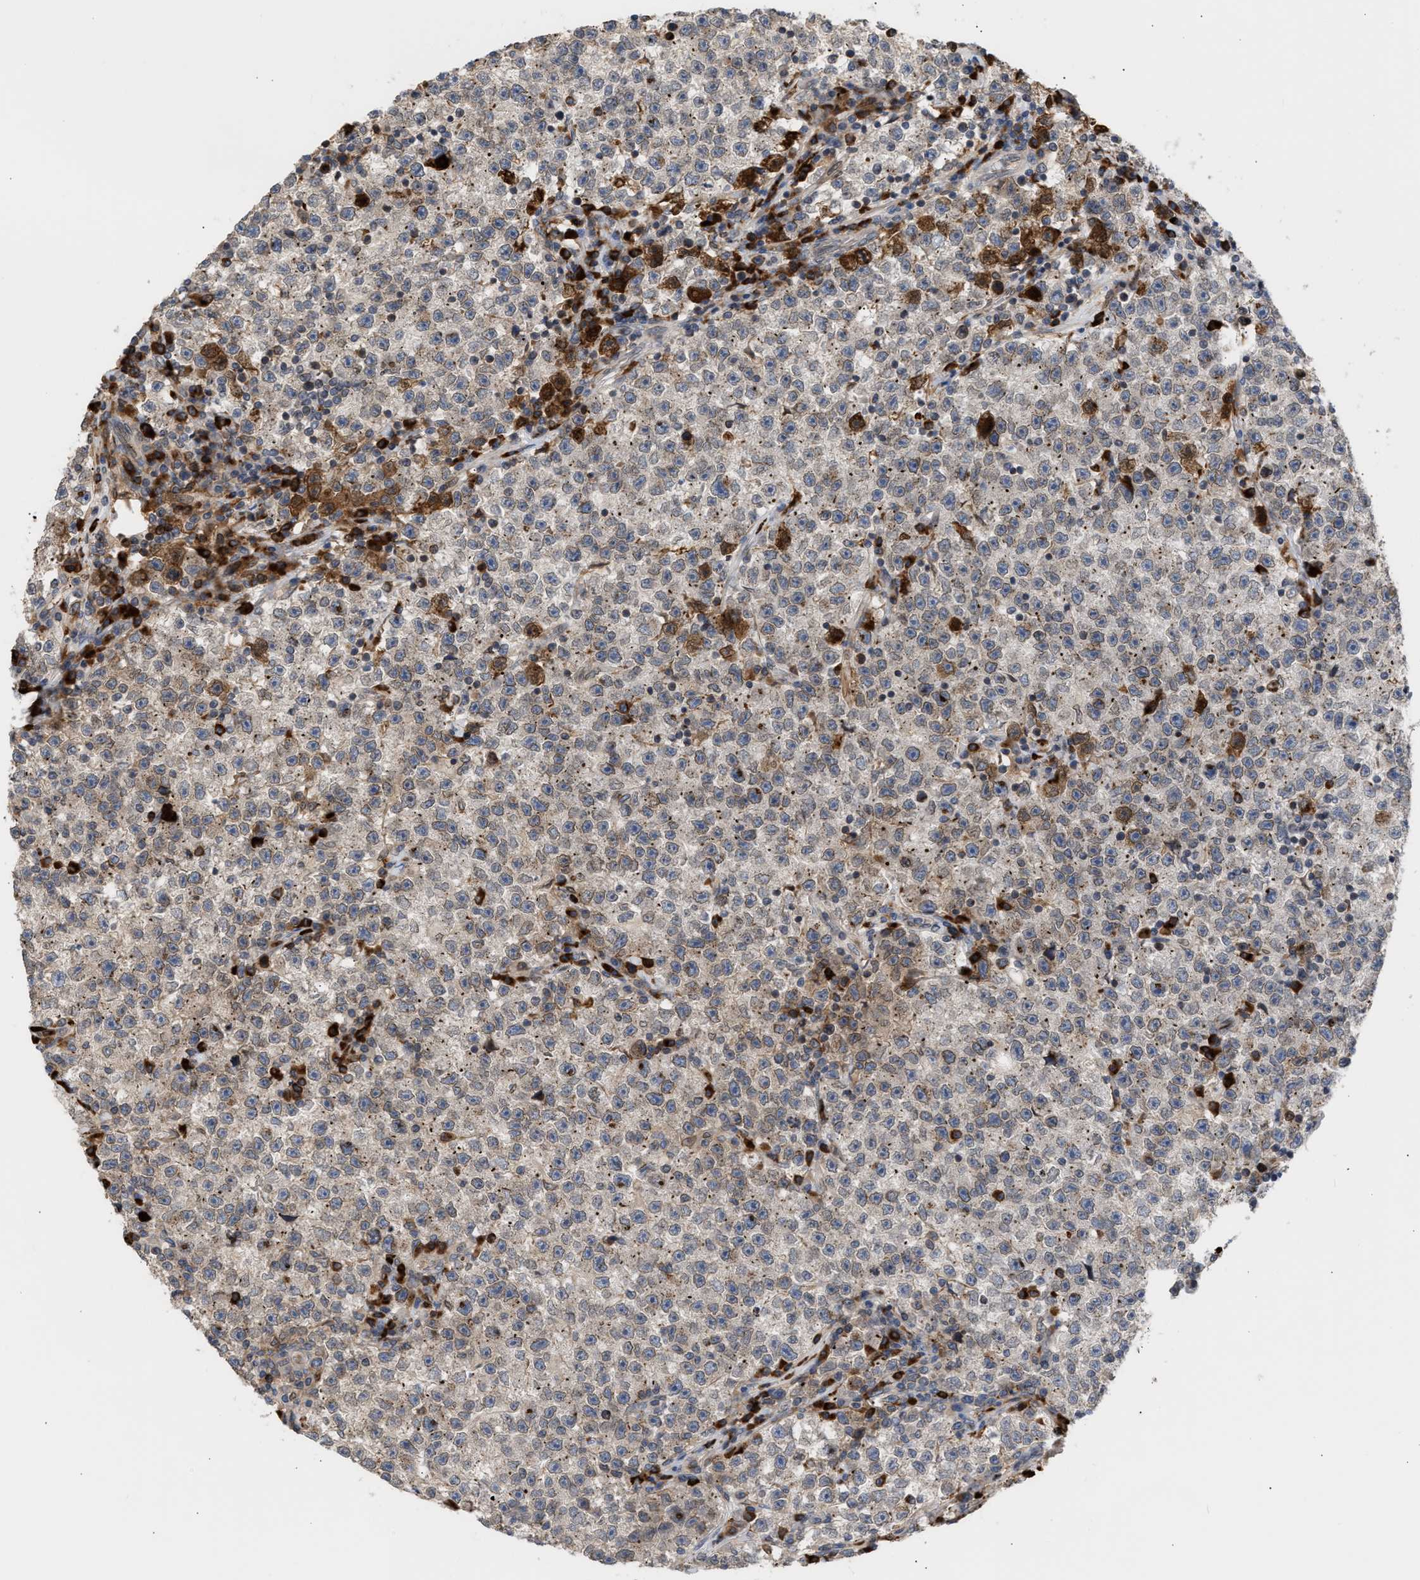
{"staining": {"intensity": "negative", "quantity": "none", "location": "none"}, "tissue": "testis cancer", "cell_type": "Tumor cells", "image_type": "cancer", "snomed": [{"axis": "morphology", "description": "Seminoma, NOS"}, {"axis": "topography", "description": "Testis"}], "caption": "IHC micrograph of human testis cancer stained for a protein (brown), which demonstrates no positivity in tumor cells.", "gene": "NUP62", "patient": {"sex": "male", "age": 22}}